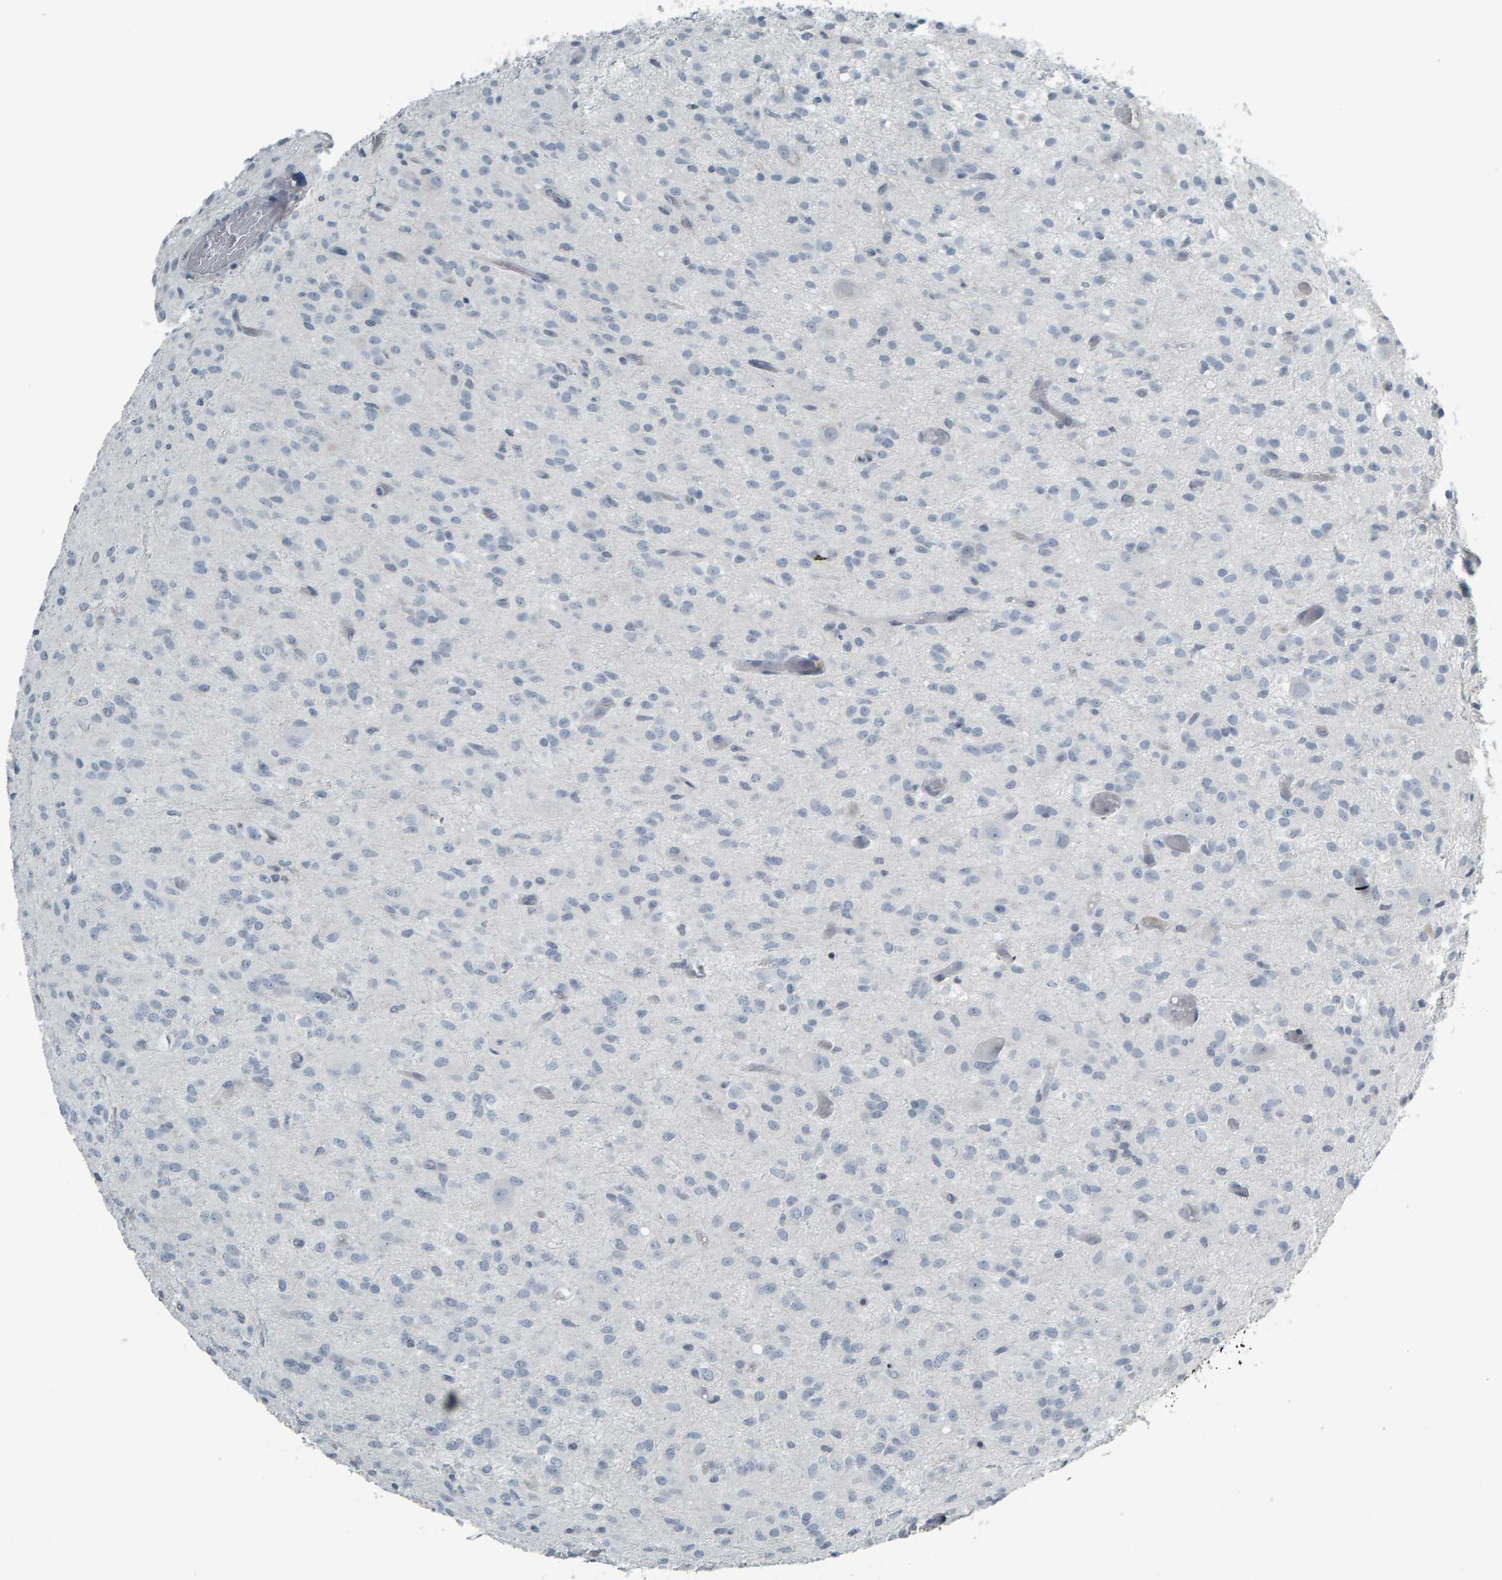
{"staining": {"intensity": "negative", "quantity": "none", "location": "none"}, "tissue": "glioma", "cell_type": "Tumor cells", "image_type": "cancer", "snomed": [{"axis": "morphology", "description": "Glioma, malignant, High grade"}, {"axis": "topography", "description": "Brain"}], "caption": "There is no significant positivity in tumor cells of high-grade glioma (malignant). (Stains: DAB IHC with hematoxylin counter stain, Microscopy: brightfield microscopy at high magnification).", "gene": "PYY", "patient": {"sex": "female", "age": 59}}